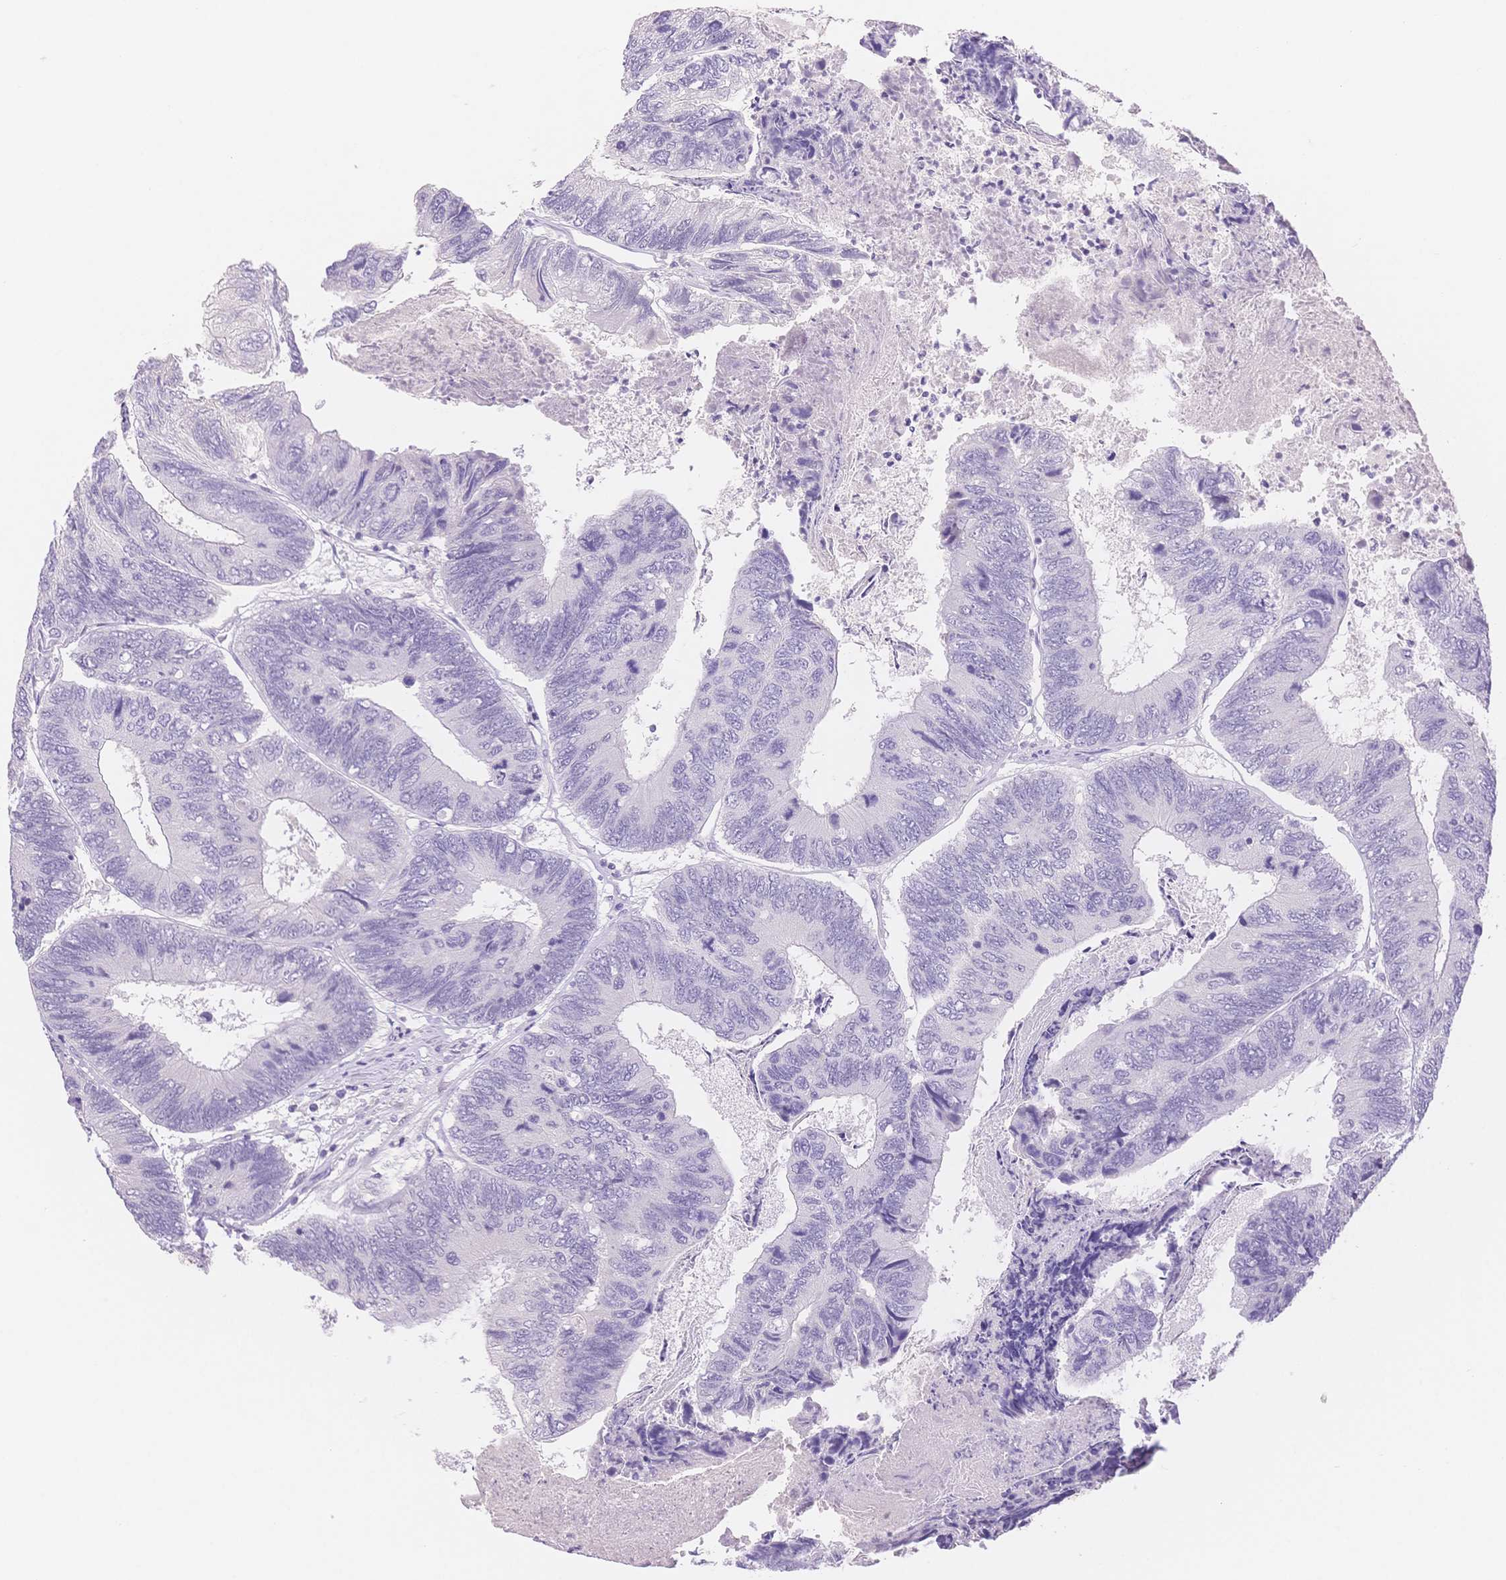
{"staining": {"intensity": "negative", "quantity": "none", "location": "none"}, "tissue": "colorectal cancer", "cell_type": "Tumor cells", "image_type": "cancer", "snomed": [{"axis": "morphology", "description": "Adenocarcinoma, NOS"}, {"axis": "topography", "description": "Colon"}], "caption": "High magnification brightfield microscopy of colorectal cancer stained with DAB (3,3'-diaminobenzidine) (brown) and counterstained with hematoxylin (blue): tumor cells show no significant positivity.", "gene": "MYOM1", "patient": {"sex": "female", "age": 67}}